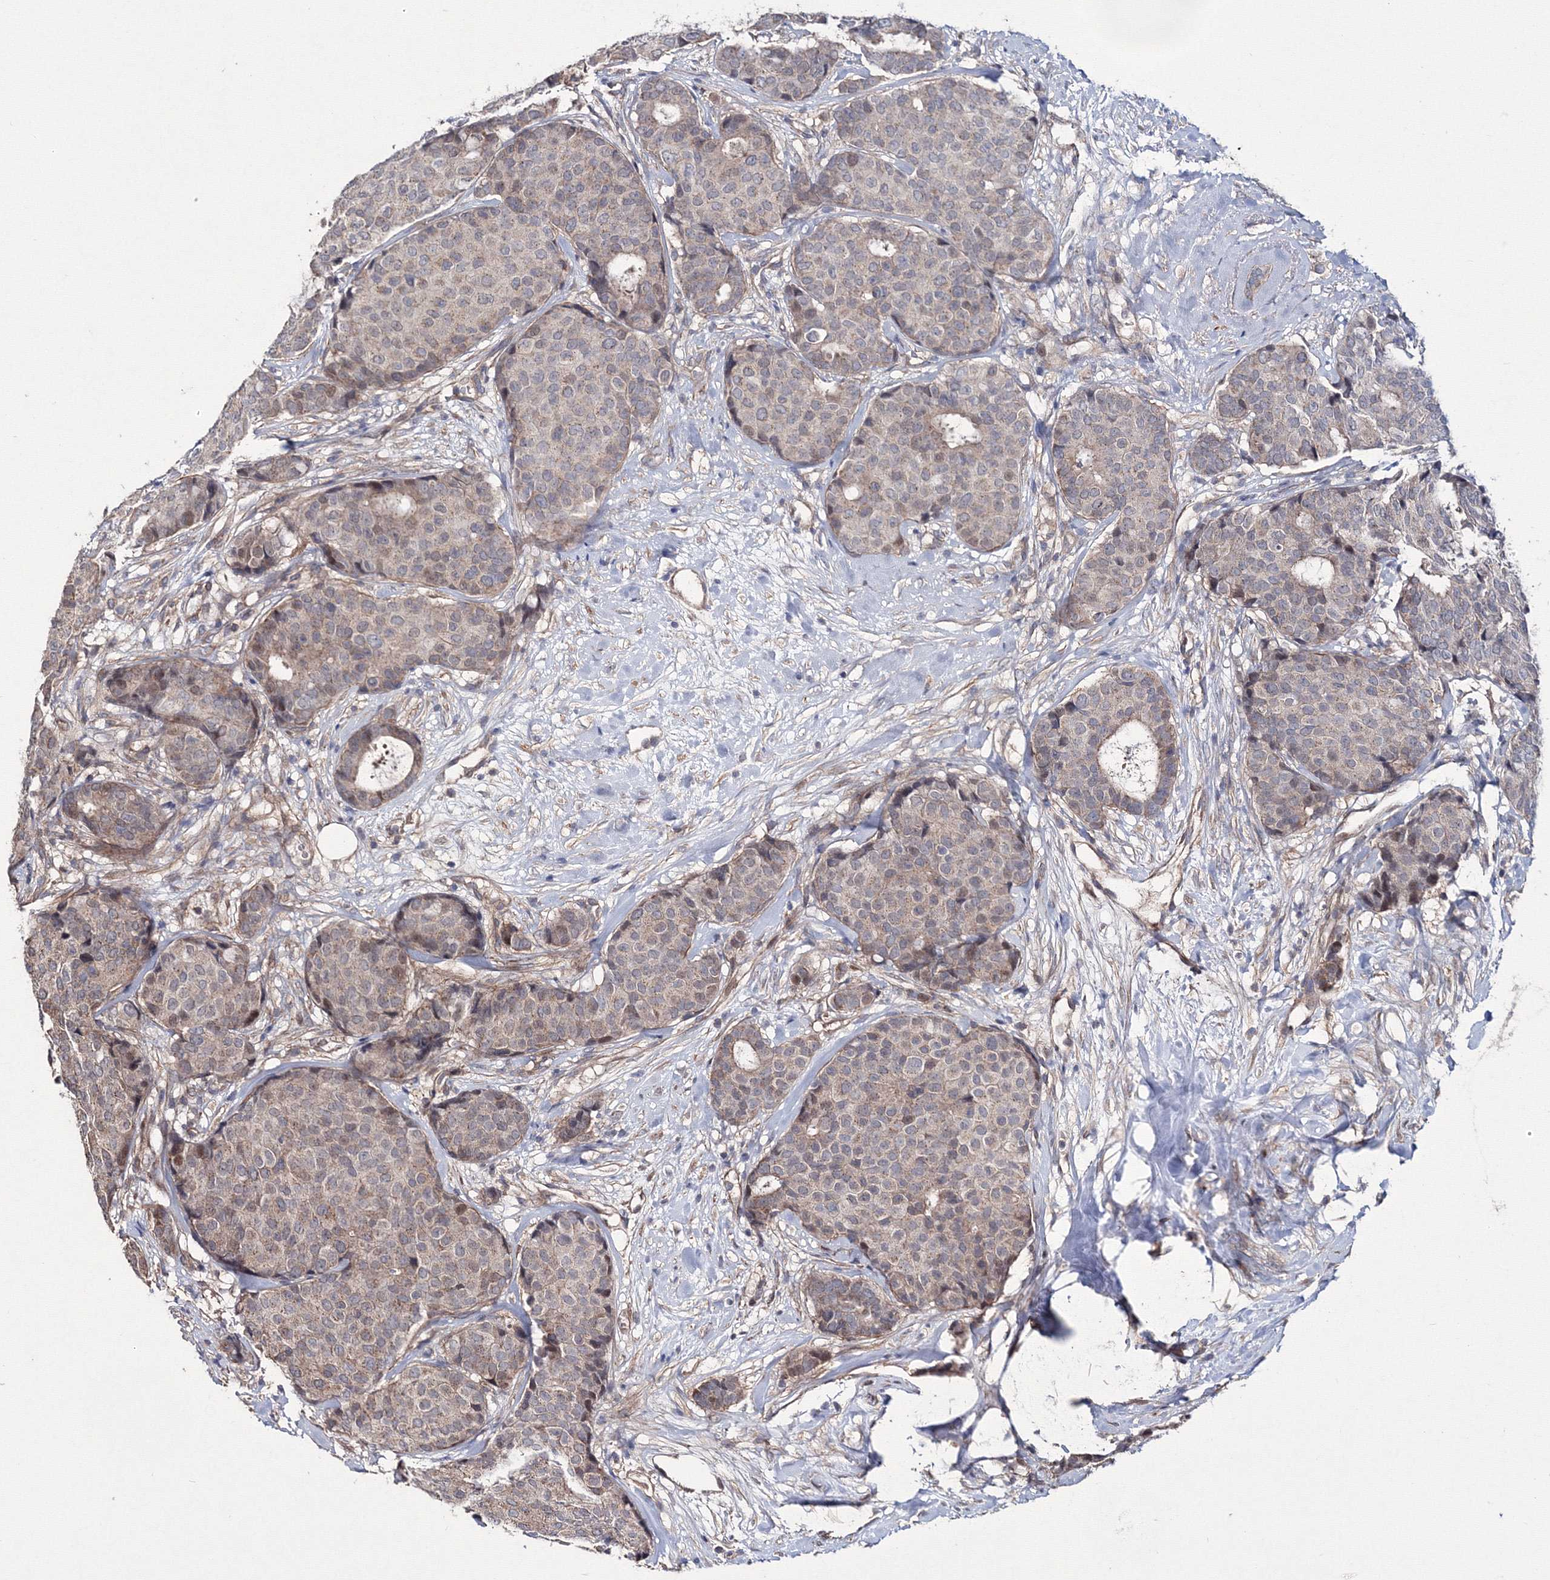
{"staining": {"intensity": "weak", "quantity": ">75%", "location": "cytoplasmic/membranous"}, "tissue": "breast cancer", "cell_type": "Tumor cells", "image_type": "cancer", "snomed": [{"axis": "morphology", "description": "Duct carcinoma"}, {"axis": "topography", "description": "Breast"}], "caption": "This image shows infiltrating ductal carcinoma (breast) stained with IHC to label a protein in brown. The cytoplasmic/membranous of tumor cells show weak positivity for the protein. Nuclei are counter-stained blue.", "gene": "PPP2R2B", "patient": {"sex": "female", "age": 75}}